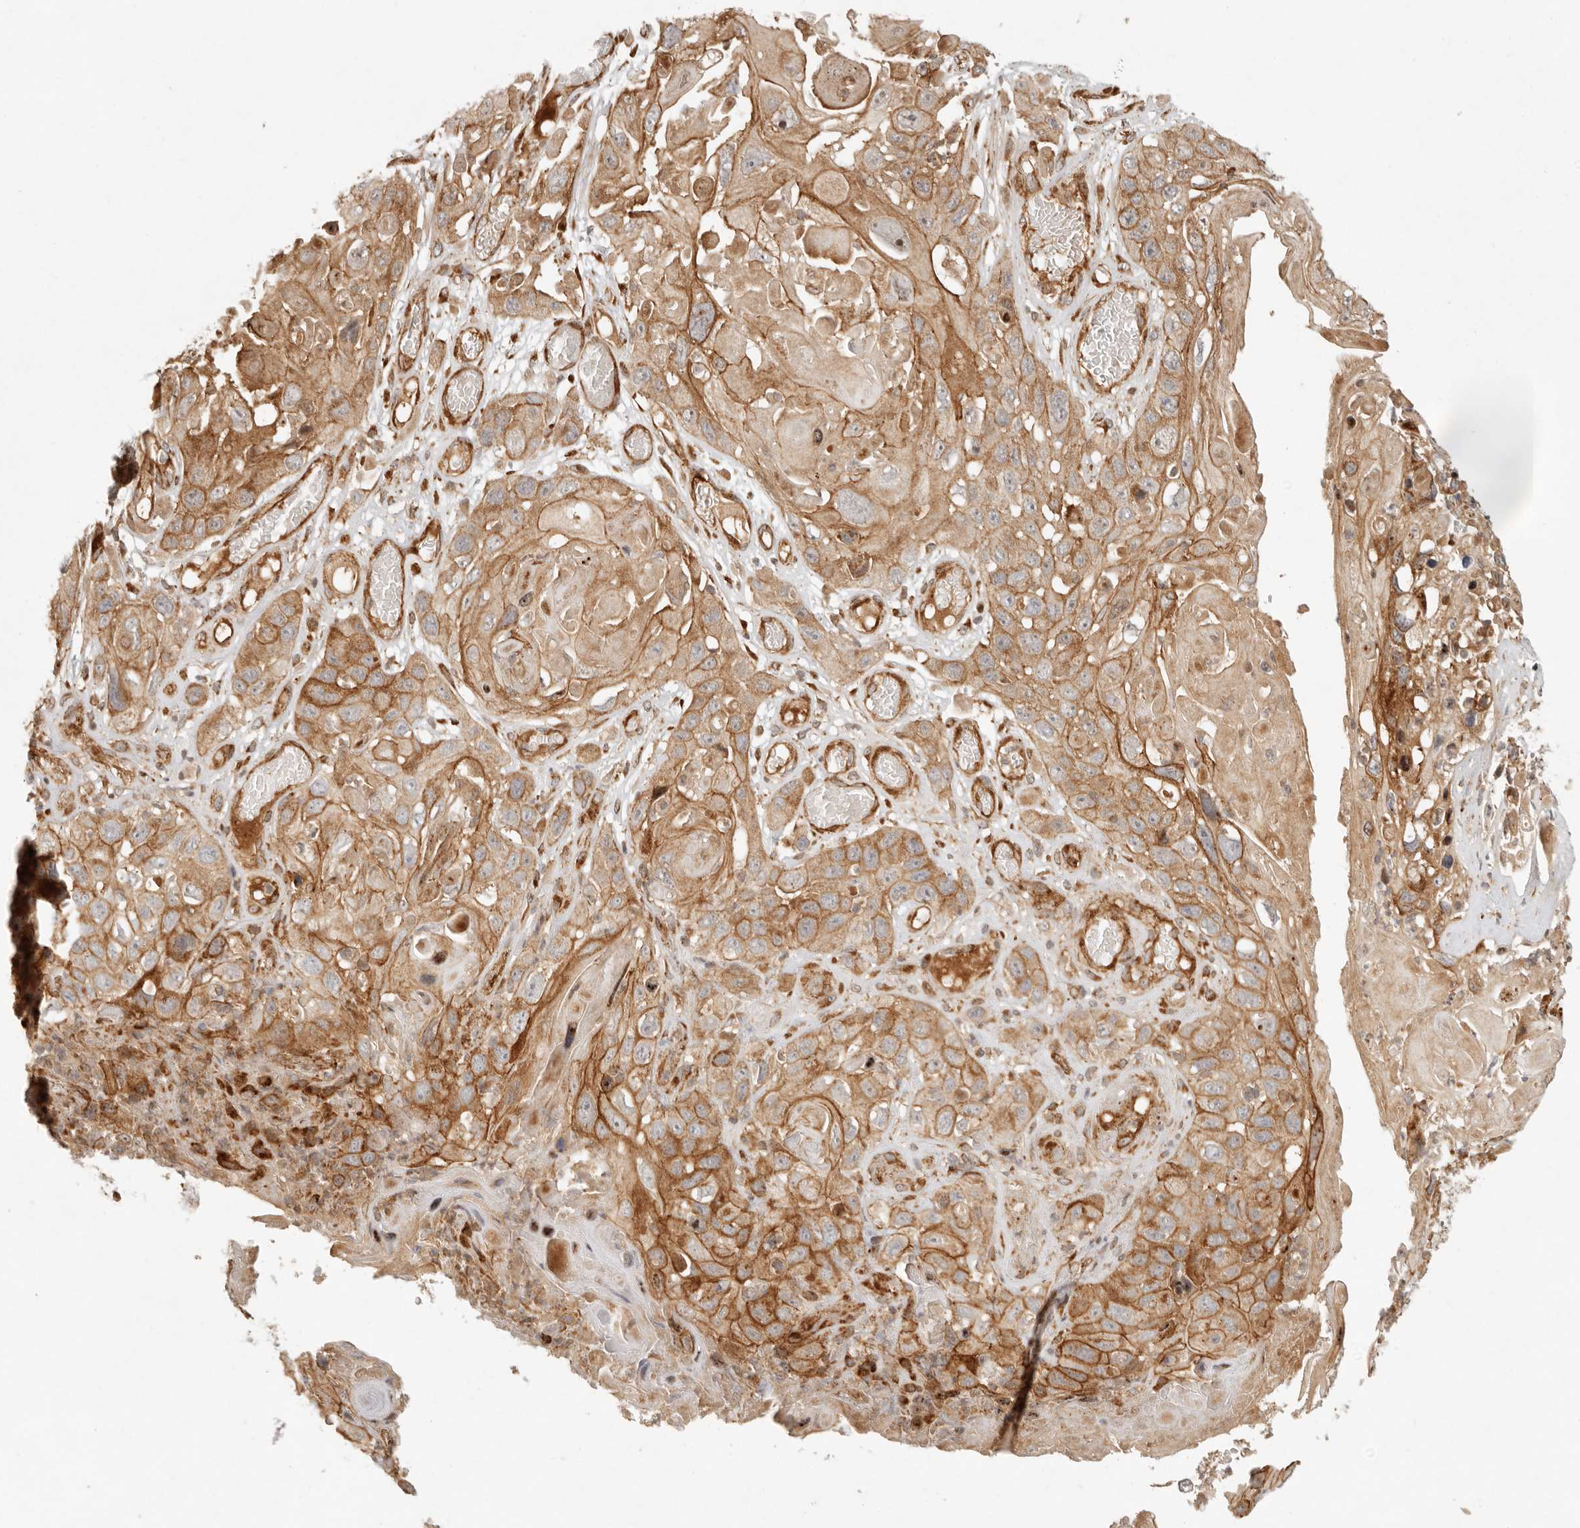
{"staining": {"intensity": "moderate", "quantity": ">75%", "location": "cytoplasmic/membranous"}, "tissue": "skin cancer", "cell_type": "Tumor cells", "image_type": "cancer", "snomed": [{"axis": "morphology", "description": "Squamous cell carcinoma, NOS"}, {"axis": "topography", "description": "Skin"}], "caption": "DAB (3,3'-diaminobenzidine) immunohistochemical staining of human skin cancer reveals moderate cytoplasmic/membranous protein positivity in approximately >75% of tumor cells. The staining was performed using DAB (3,3'-diaminobenzidine) to visualize the protein expression in brown, while the nuclei were stained in blue with hematoxylin (Magnification: 20x).", "gene": "KLHL38", "patient": {"sex": "male", "age": 55}}